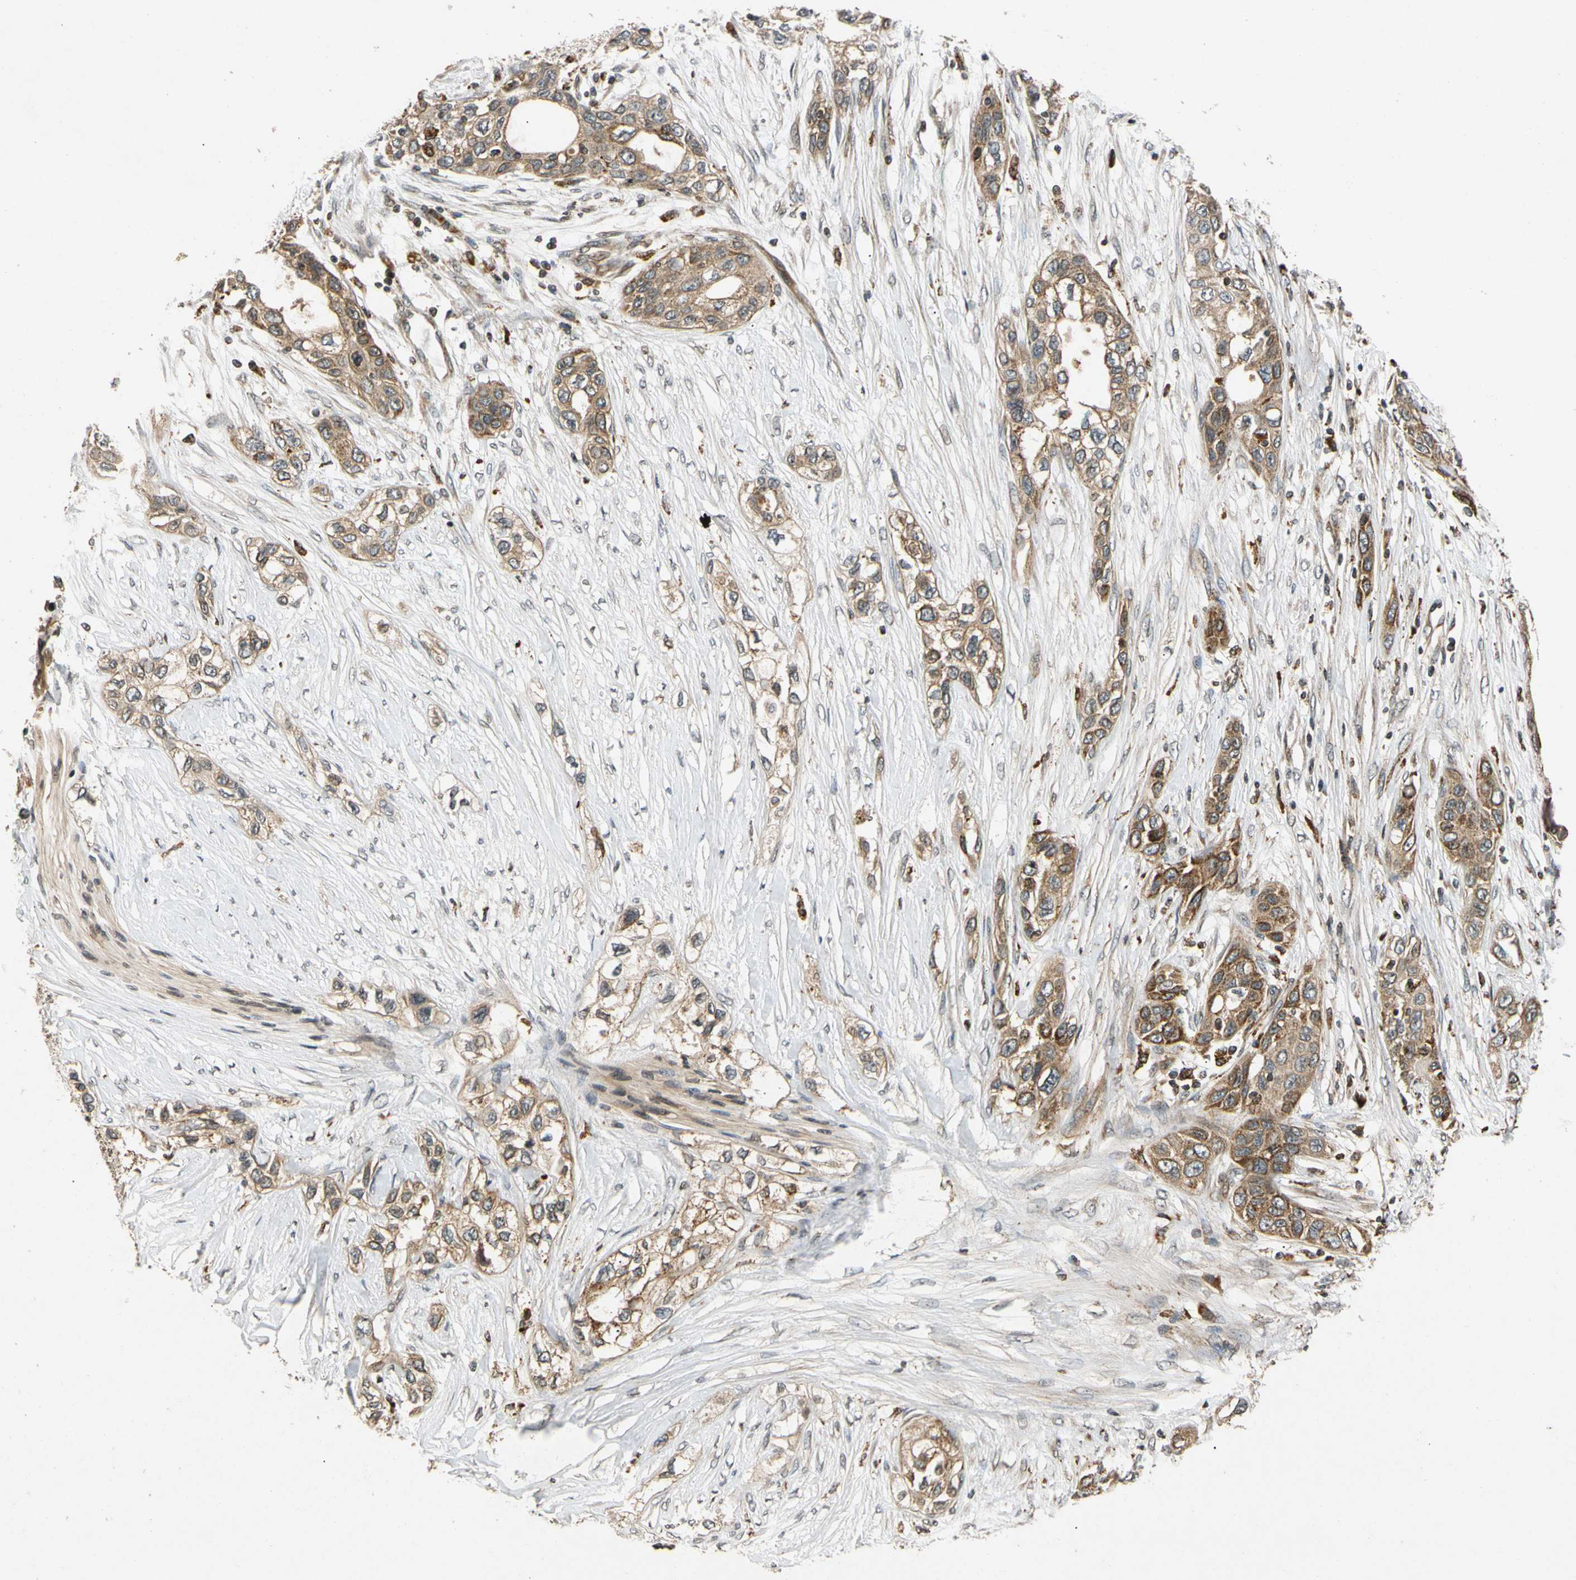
{"staining": {"intensity": "strong", "quantity": ">75%", "location": "cytoplasmic/membranous"}, "tissue": "pancreatic cancer", "cell_type": "Tumor cells", "image_type": "cancer", "snomed": [{"axis": "morphology", "description": "Adenocarcinoma, NOS"}, {"axis": "topography", "description": "Pancreas"}], "caption": "DAB (3,3'-diaminobenzidine) immunohistochemical staining of pancreatic cancer (adenocarcinoma) demonstrates strong cytoplasmic/membranous protein positivity in about >75% of tumor cells. The protein of interest is stained brown, and the nuclei are stained in blue (DAB IHC with brightfield microscopy, high magnification).", "gene": "MRPS22", "patient": {"sex": "female", "age": 70}}